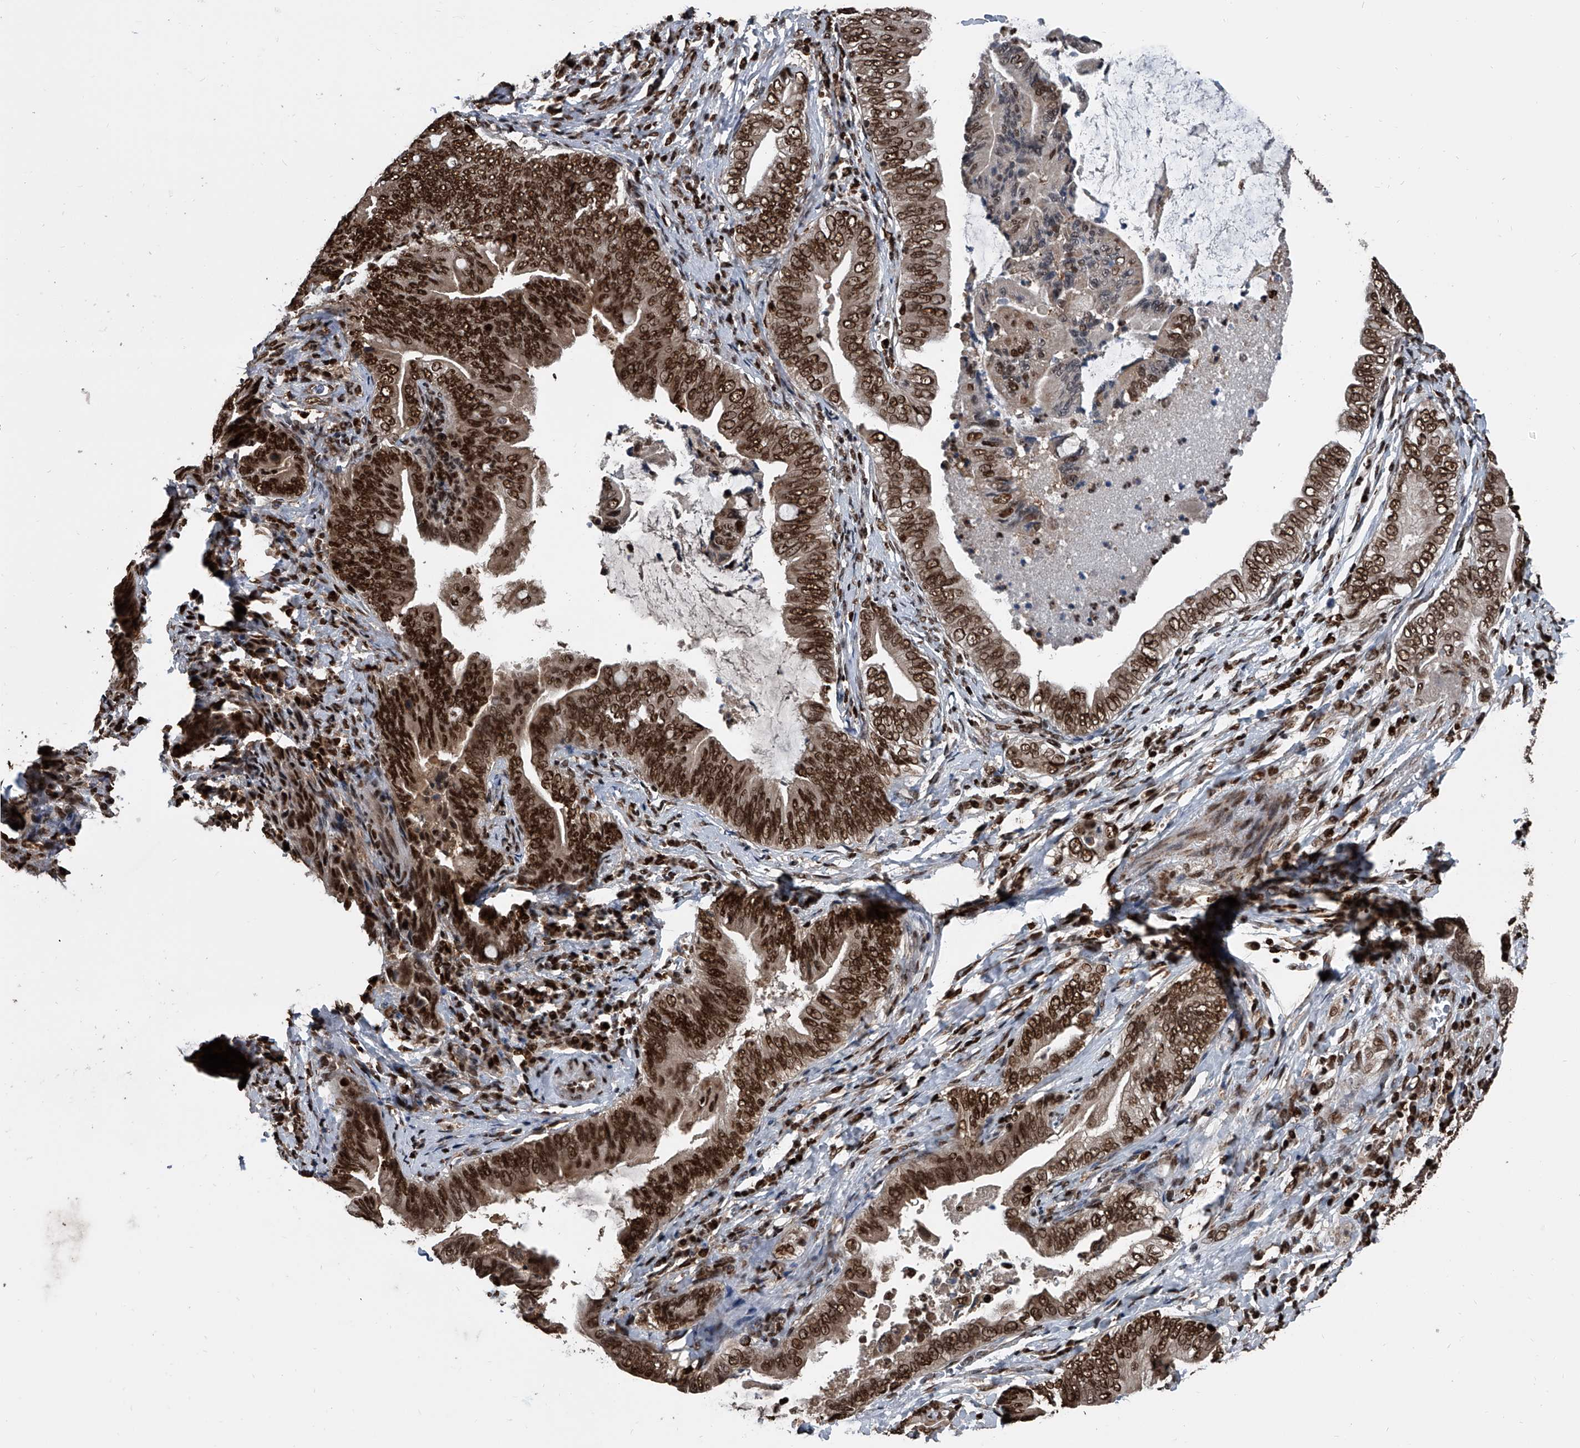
{"staining": {"intensity": "strong", "quantity": ">75%", "location": "nuclear"}, "tissue": "pancreatic cancer", "cell_type": "Tumor cells", "image_type": "cancer", "snomed": [{"axis": "morphology", "description": "Adenocarcinoma, NOS"}, {"axis": "topography", "description": "Pancreas"}], "caption": "Immunohistochemistry staining of pancreatic cancer, which reveals high levels of strong nuclear positivity in approximately >75% of tumor cells indicating strong nuclear protein expression. The staining was performed using DAB (brown) for protein detection and nuclei were counterstained in hematoxylin (blue).", "gene": "FKBP5", "patient": {"sex": "male", "age": 75}}